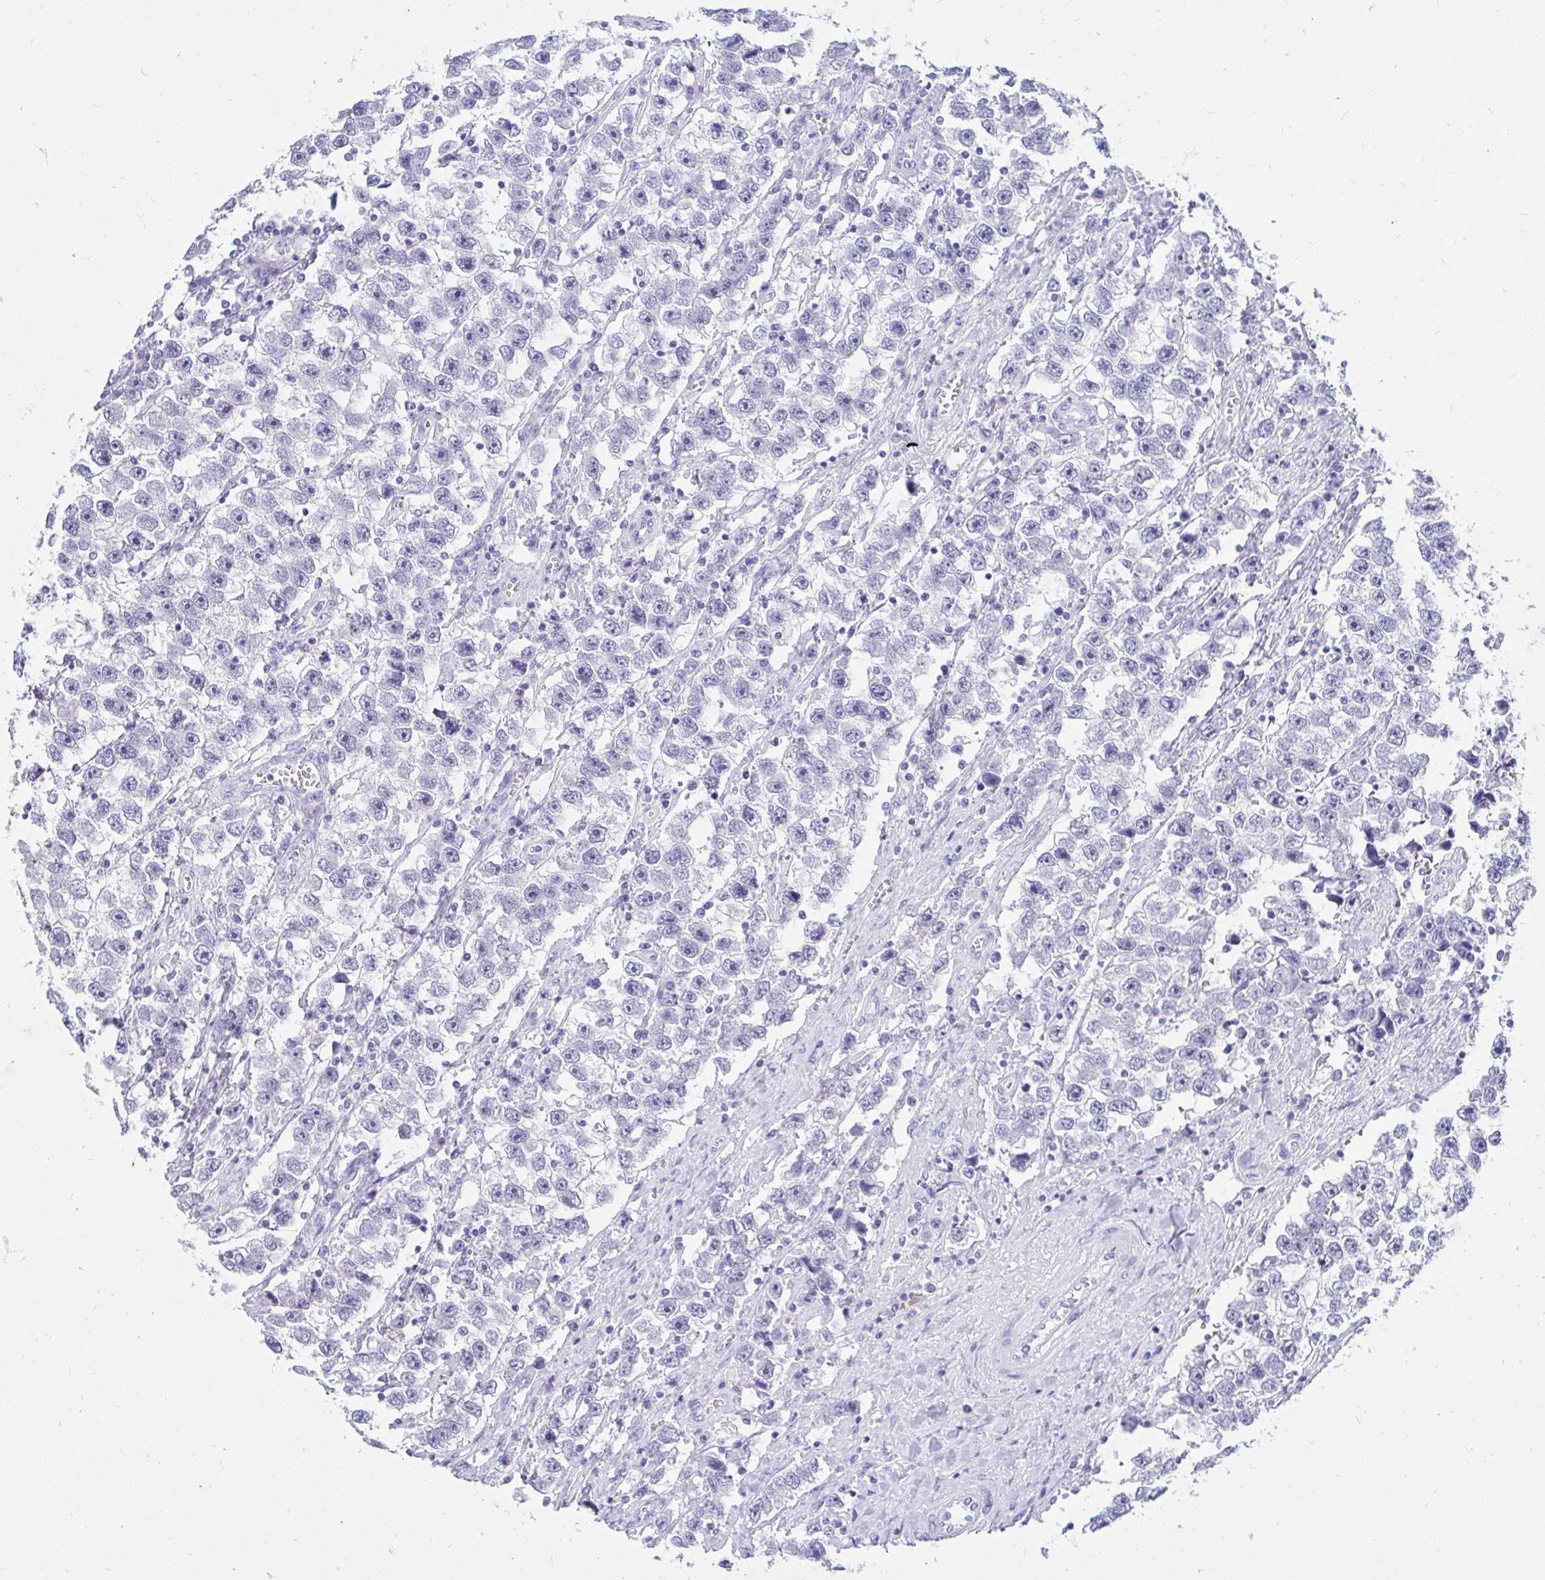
{"staining": {"intensity": "negative", "quantity": "none", "location": "none"}, "tissue": "testis cancer", "cell_type": "Tumor cells", "image_type": "cancer", "snomed": [{"axis": "morphology", "description": "Seminoma, NOS"}, {"axis": "topography", "description": "Testis"}], "caption": "Tumor cells are negative for brown protein staining in testis seminoma.", "gene": "FATE1", "patient": {"sex": "male", "age": 33}}